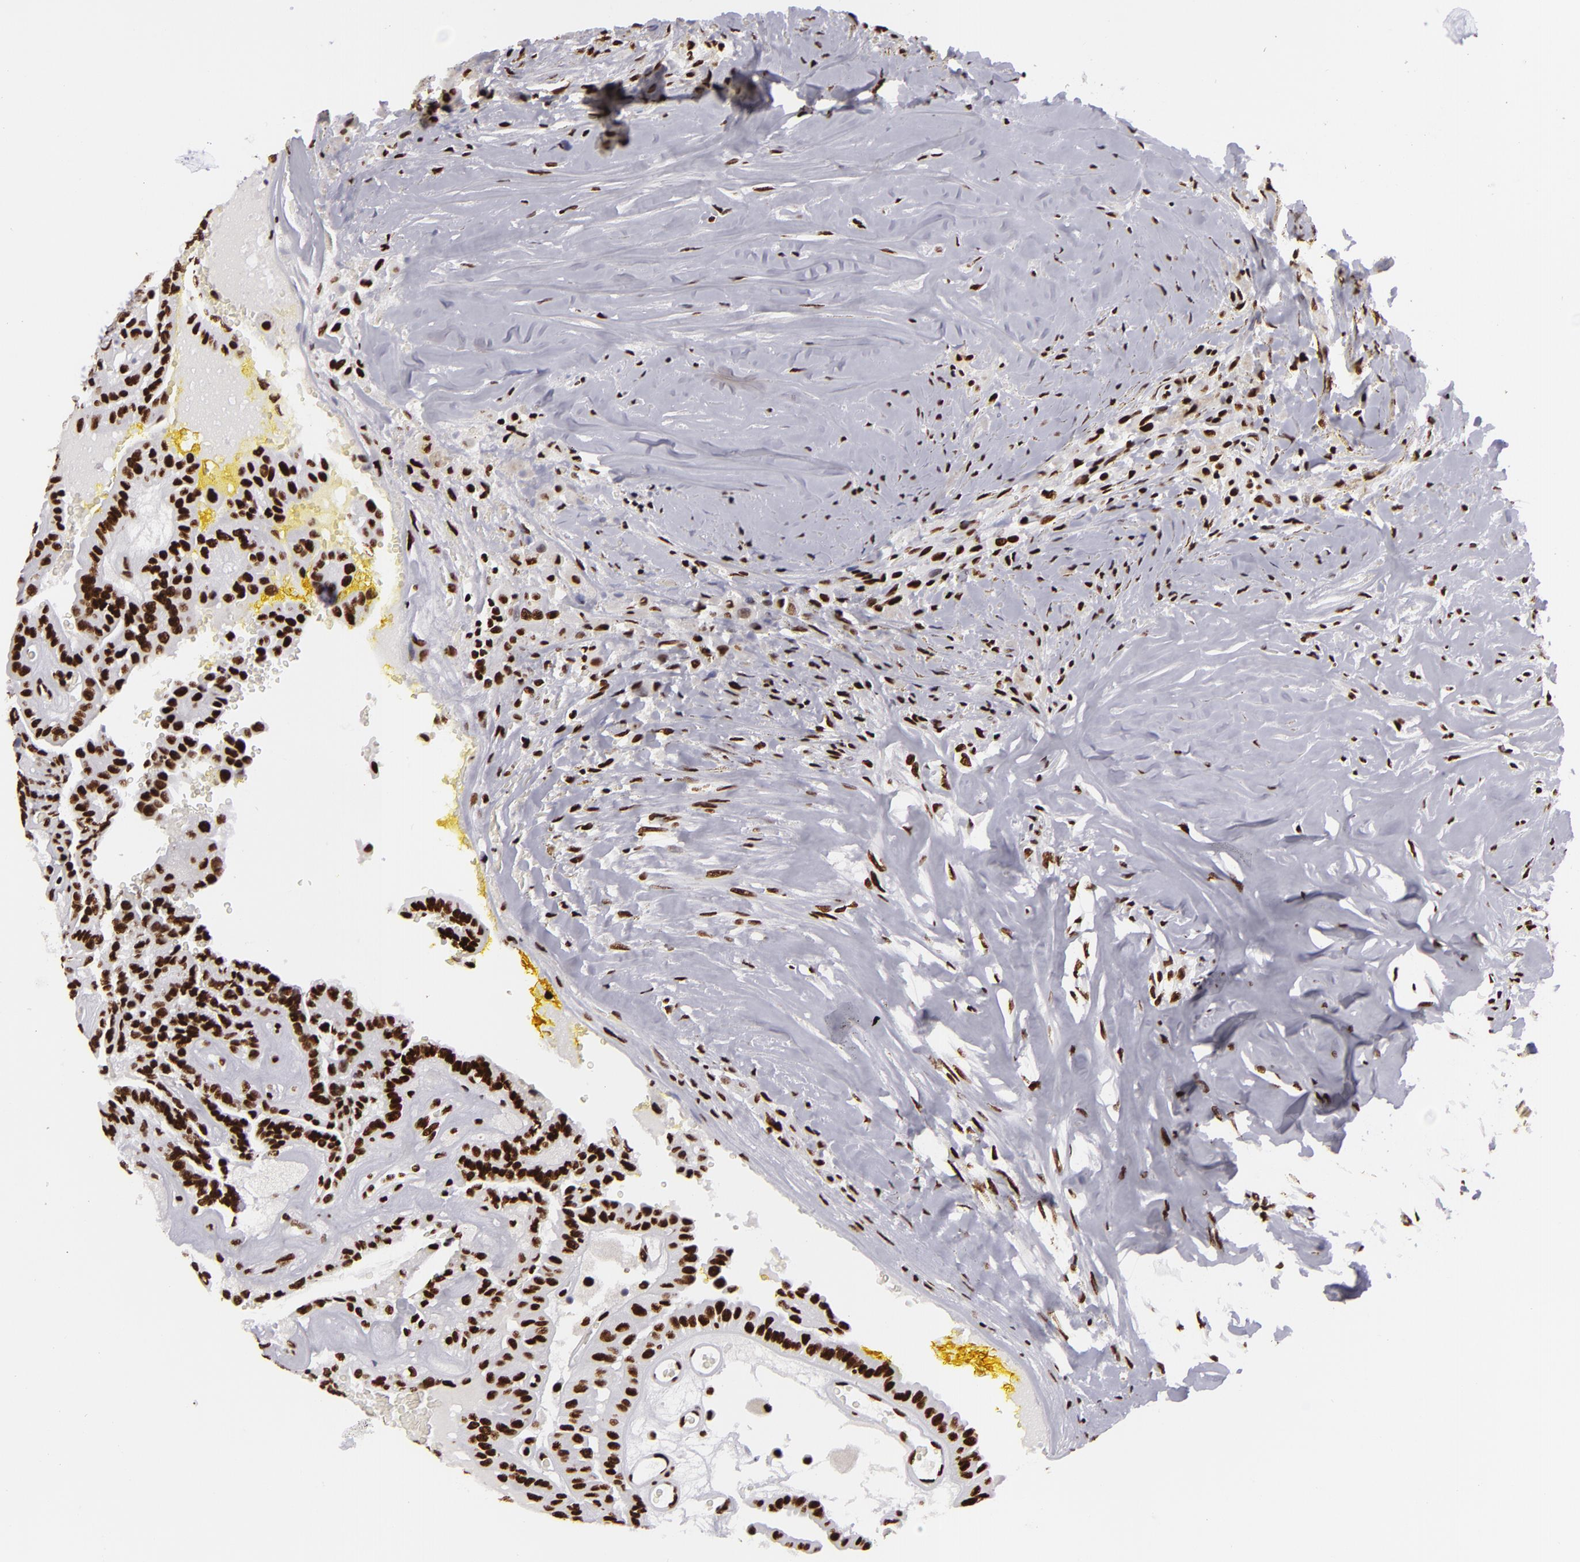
{"staining": {"intensity": "strong", "quantity": ">75%", "location": "nuclear"}, "tissue": "thyroid cancer", "cell_type": "Tumor cells", "image_type": "cancer", "snomed": [{"axis": "morphology", "description": "Papillary adenocarcinoma, NOS"}, {"axis": "topography", "description": "Thyroid gland"}], "caption": "Brown immunohistochemical staining in papillary adenocarcinoma (thyroid) shows strong nuclear staining in approximately >75% of tumor cells.", "gene": "SAFB", "patient": {"sex": "male", "age": 87}}